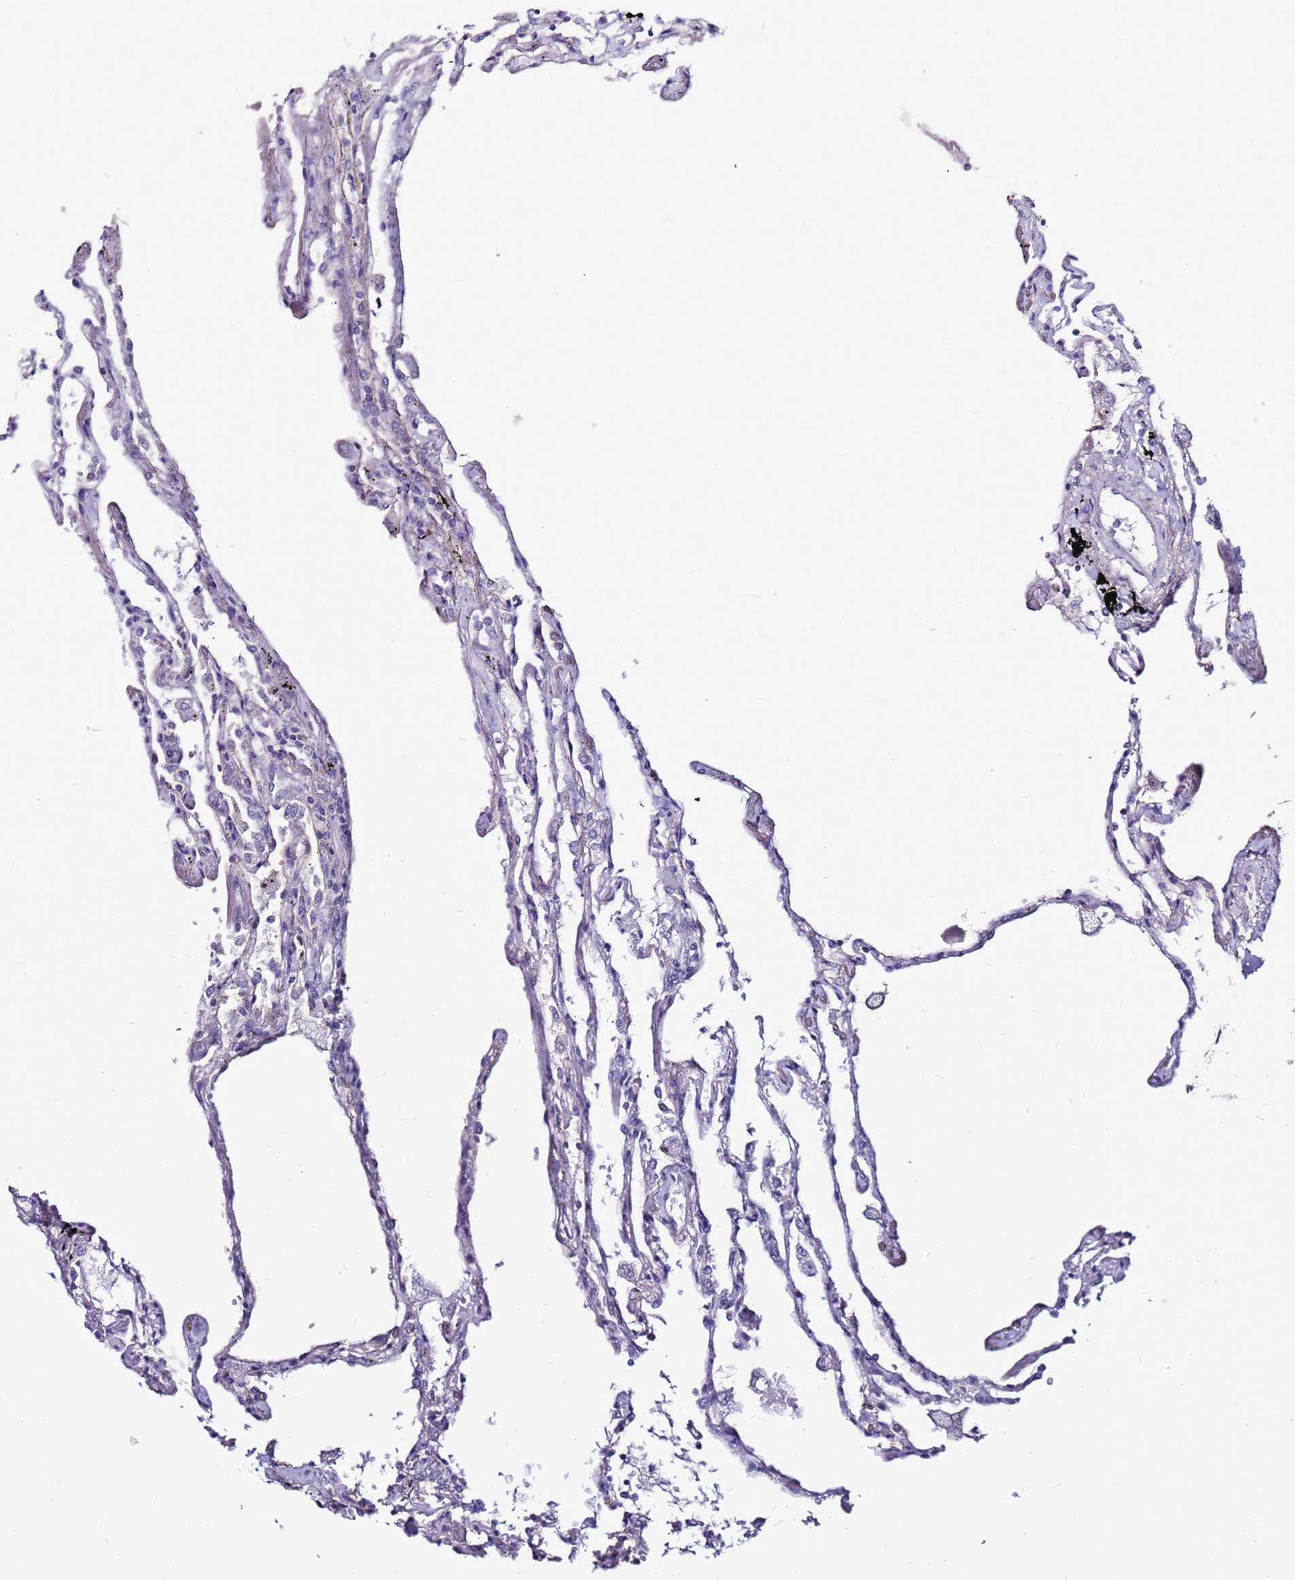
{"staining": {"intensity": "negative", "quantity": "none", "location": "none"}, "tissue": "lung", "cell_type": "Alveolar cells", "image_type": "normal", "snomed": [{"axis": "morphology", "description": "Normal tissue, NOS"}, {"axis": "topography", "description": "Lung"}], "caption": "An immunohistochemistry photomicrograph of unremarkable lung is shown. There is no staining in alveolar cells of lung.", "gene": "SLC44A3", "patient": {"sex": "female", "age": 67}}